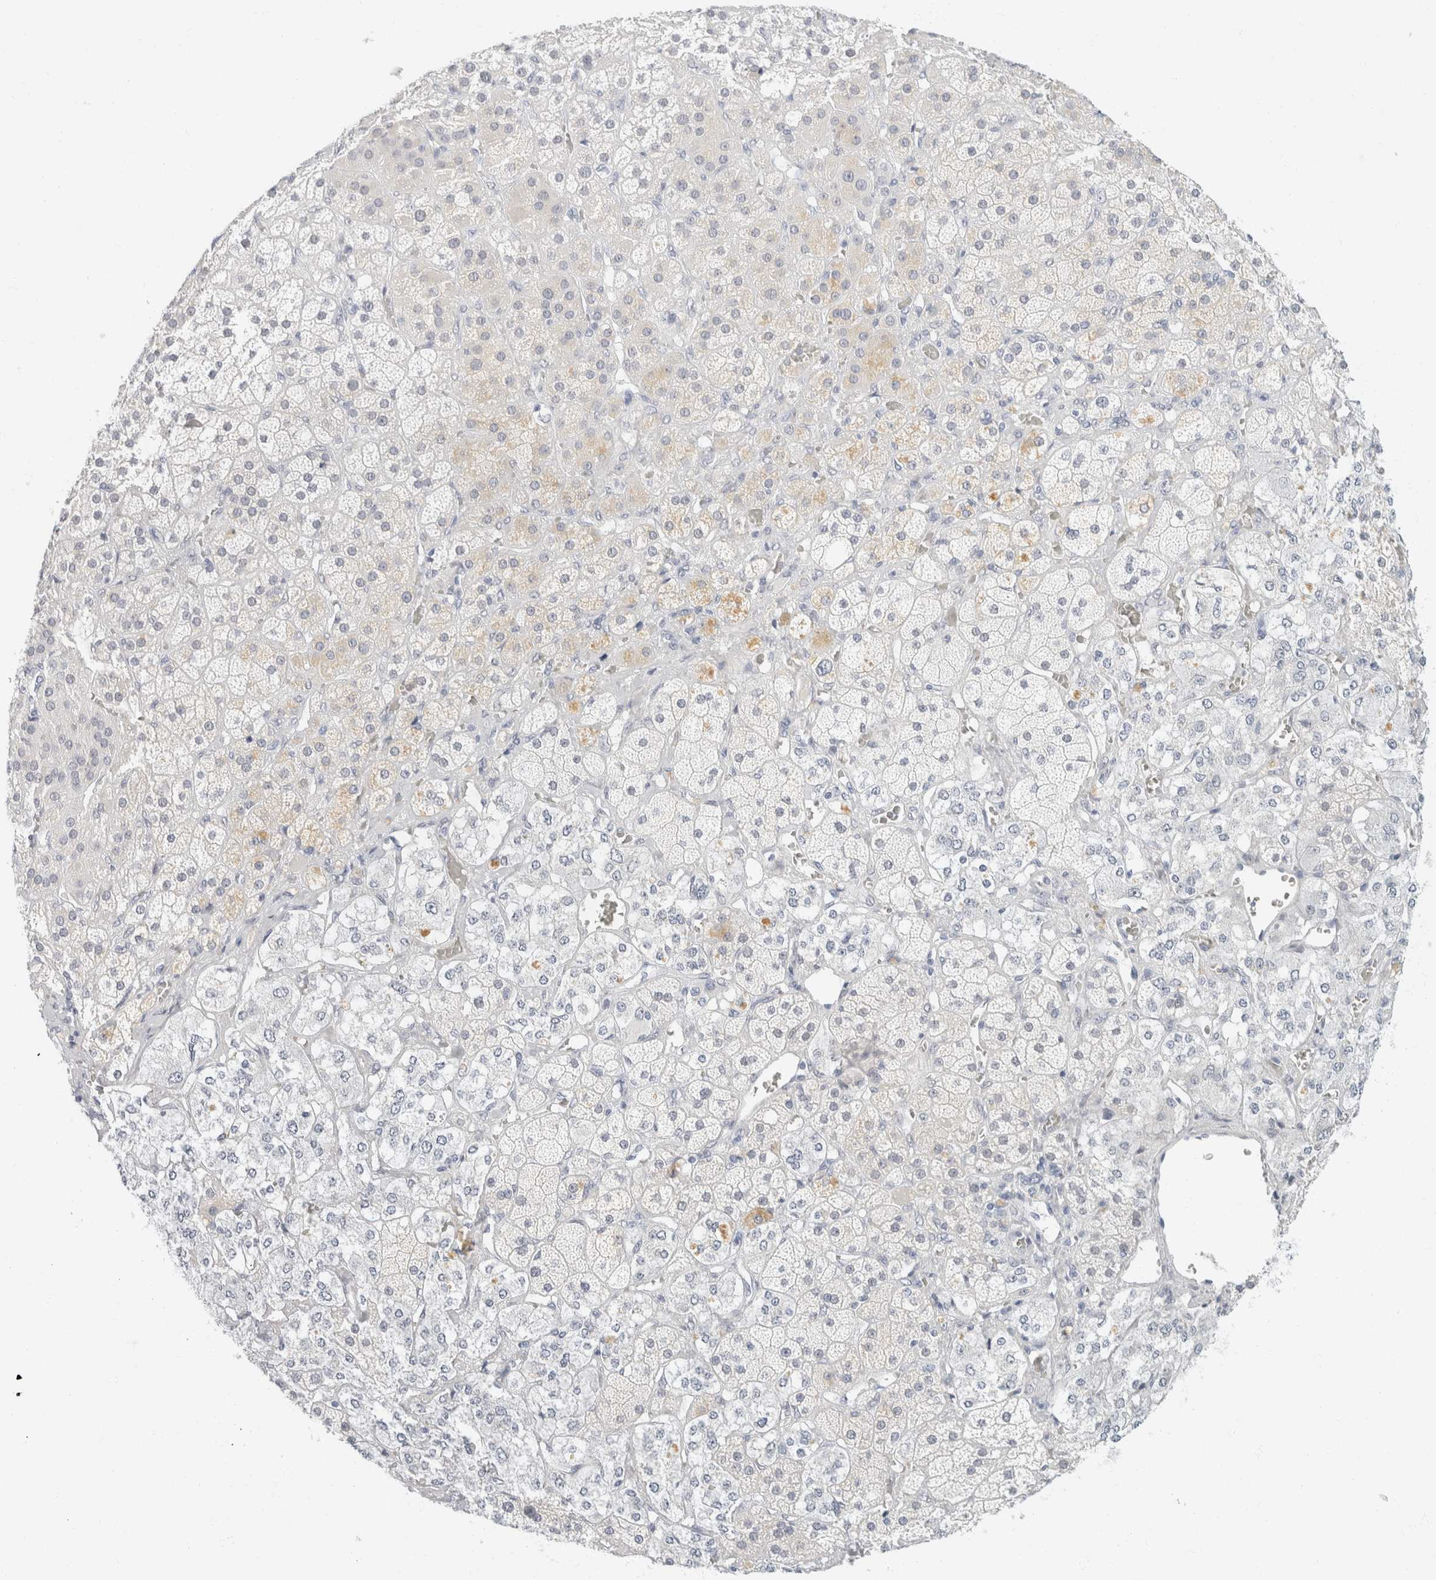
{"staining": {"intensity": "negative", "quantity": "none", "location": "none"}, "tissue": "adrenal gland", "cell_type": "Glandular cells", "image_type": "normal", "snomed": [{"axis": "morphology", "description": "Normal tissue, NOS"}, {"axis": "topography", "description": "Adrenal gland"}], "caption": "DAB (3,3'-diaminobenzidine) immunohistochemical staining of unremarkable human adrenal gland demonstrates no significant expression in glandular cells.", "gene": "KRT20", "patient": {"sex": "male", "age": 57}}